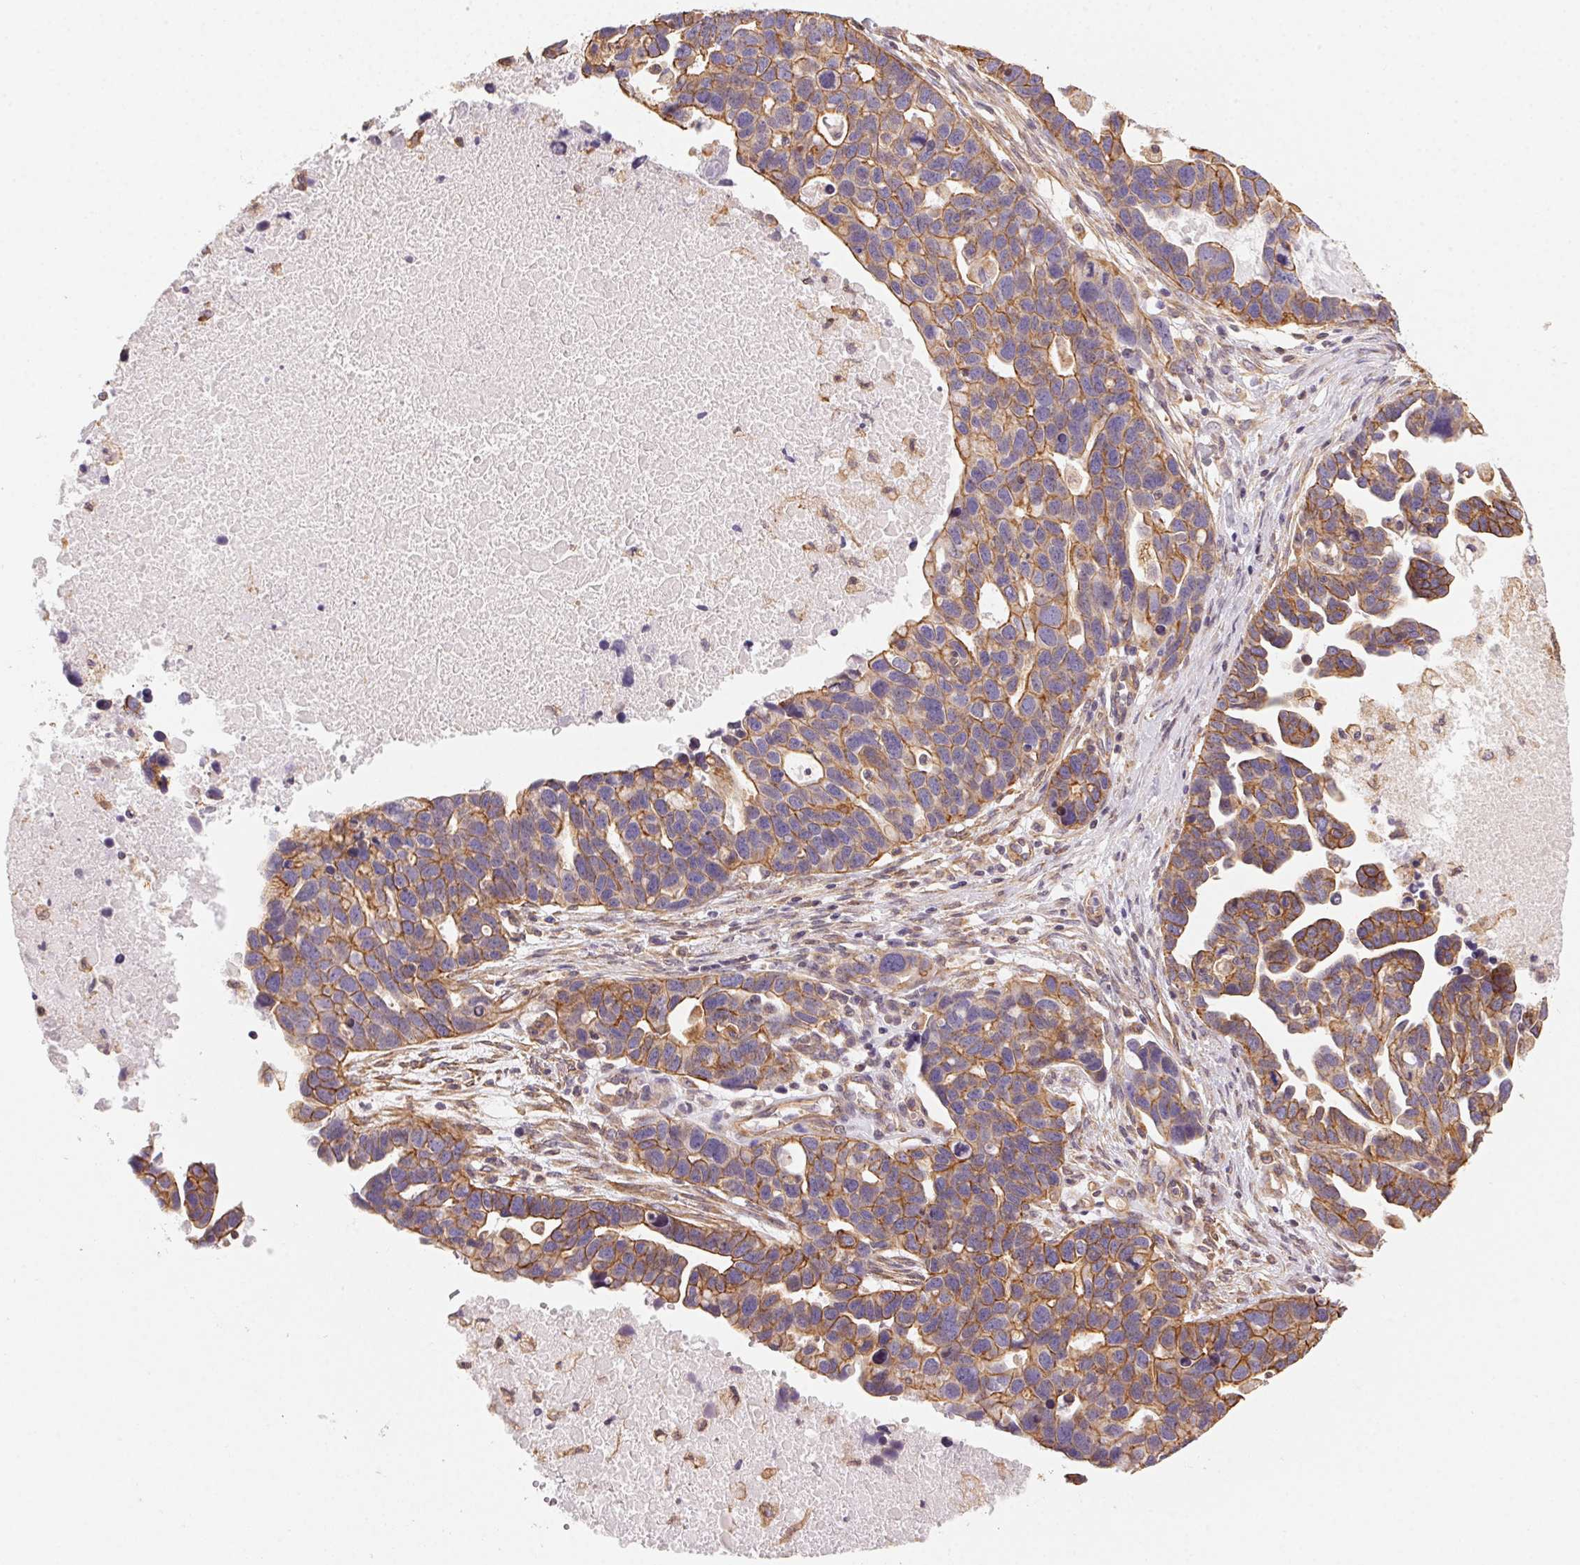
{"staining": {"intensity": "moderate", "quantity": ">75%", "location": "cytoplasmic/membranous"}, "tissue": "ovarian cancer", "cell_type": "Tumor cells", "image_type": "cancer", "snomed": [{"axis": "morphology", "description": "Cystadenocarcinoma, serous, NOS"}, {"axis": "topography", "description": "Ovary"}], "caption": "DAB (3,3'-diaminobenzidine) immunohistochemical staining of human ovarian cancer (serous cystadenocarcinoma) exhibits moderate cytoplasmic/membranous protein expression in about >75% of tumor cells.", "gene": "PLA2G4F", "patient": {"sex": "female", "age": 54}}